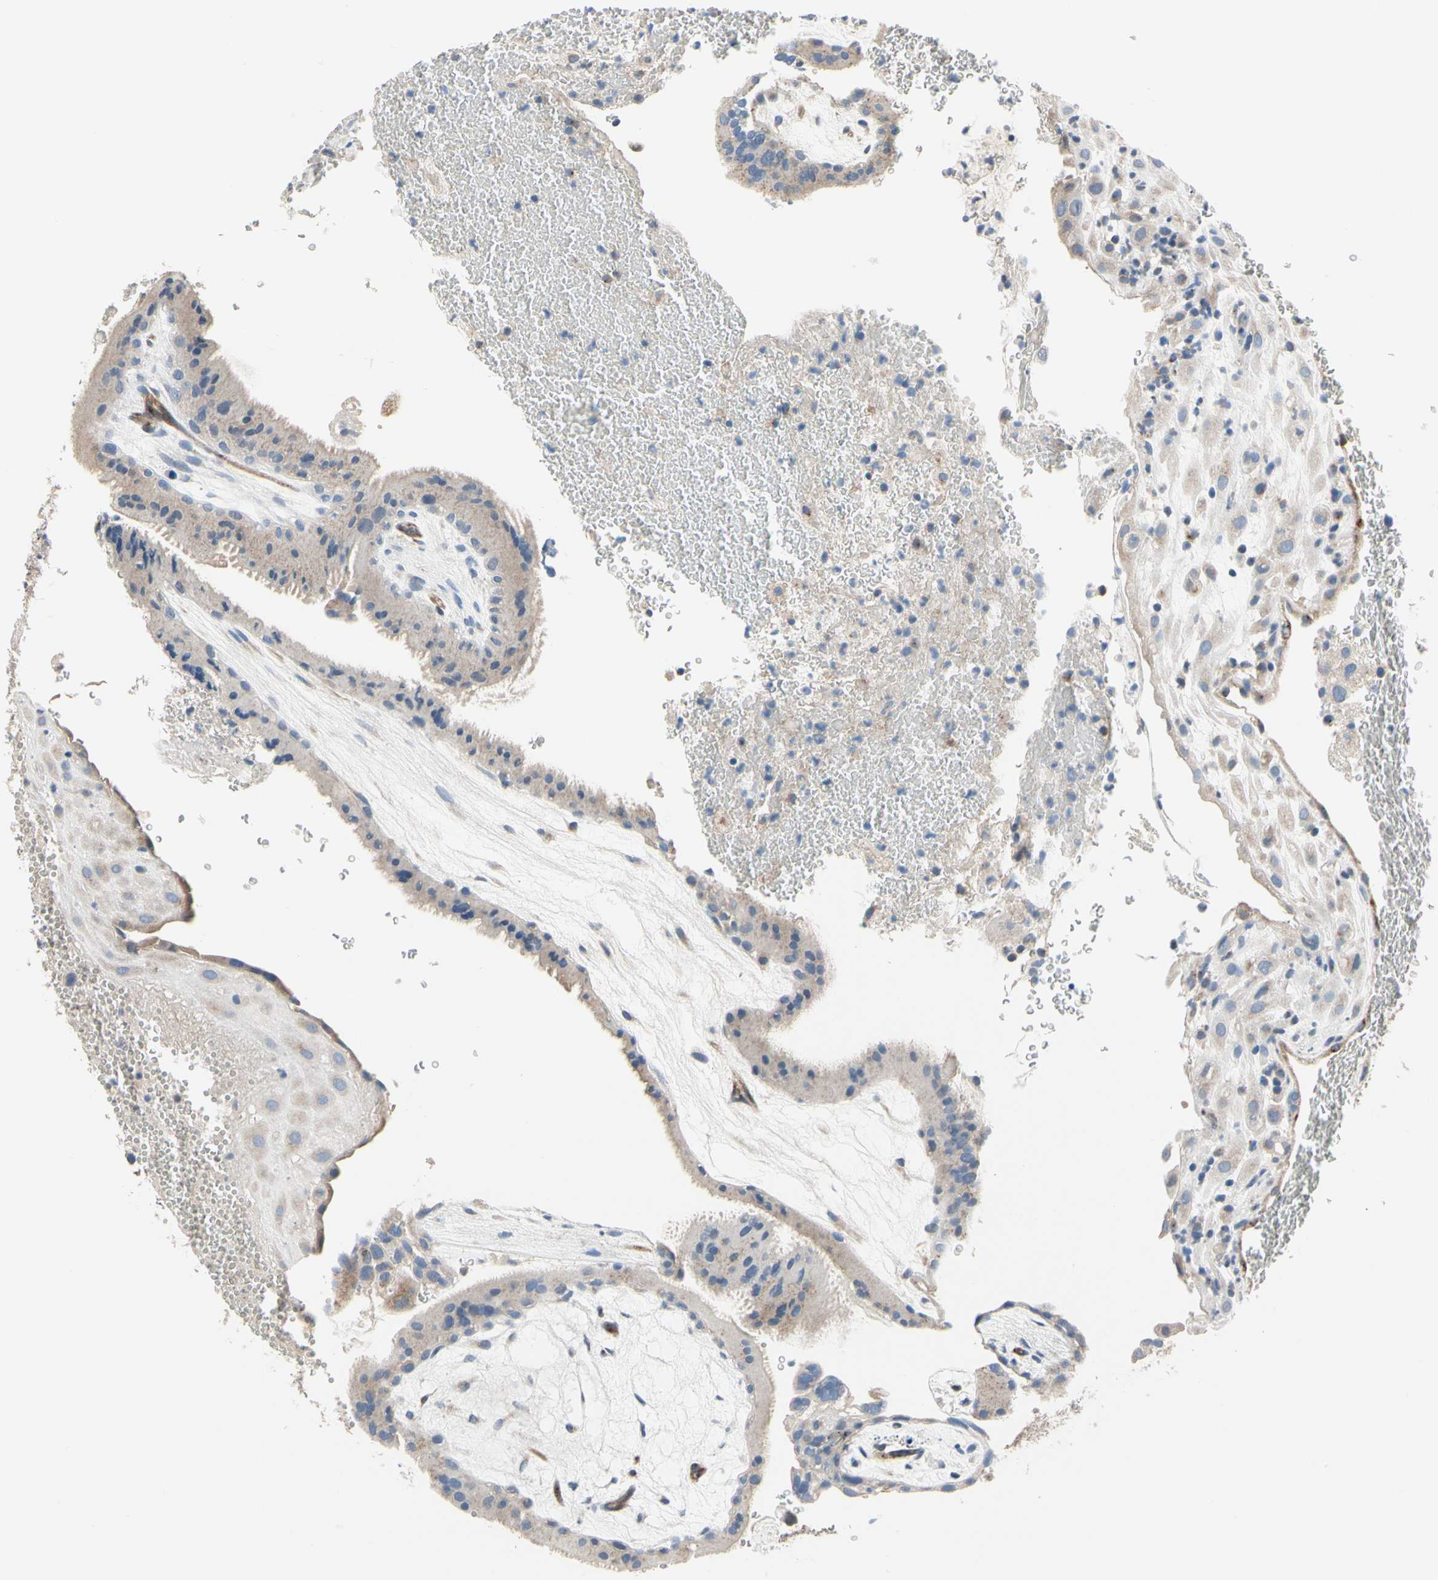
{"staining": {"intensity": "weak", "quantity": "25%-75%", "location": "cytoplasmic/membranous"}, "tissue": "placenta", "cell_type": "Decidual cells", "image_type": "normal", "snomed": [{"axis": "morphology", "description": "Normal tissue, NOS"}, {"axis": "topography", "description": "Placenta"}], "caption": "About 25%-75% of decidual cells in normal human placenta show weak cytoplasmic/membranous protein staining as visualized by brown immunohistochemical staining.", "gene": "PRKAR2B", "patient": {"sex": "female", "age": 19}}